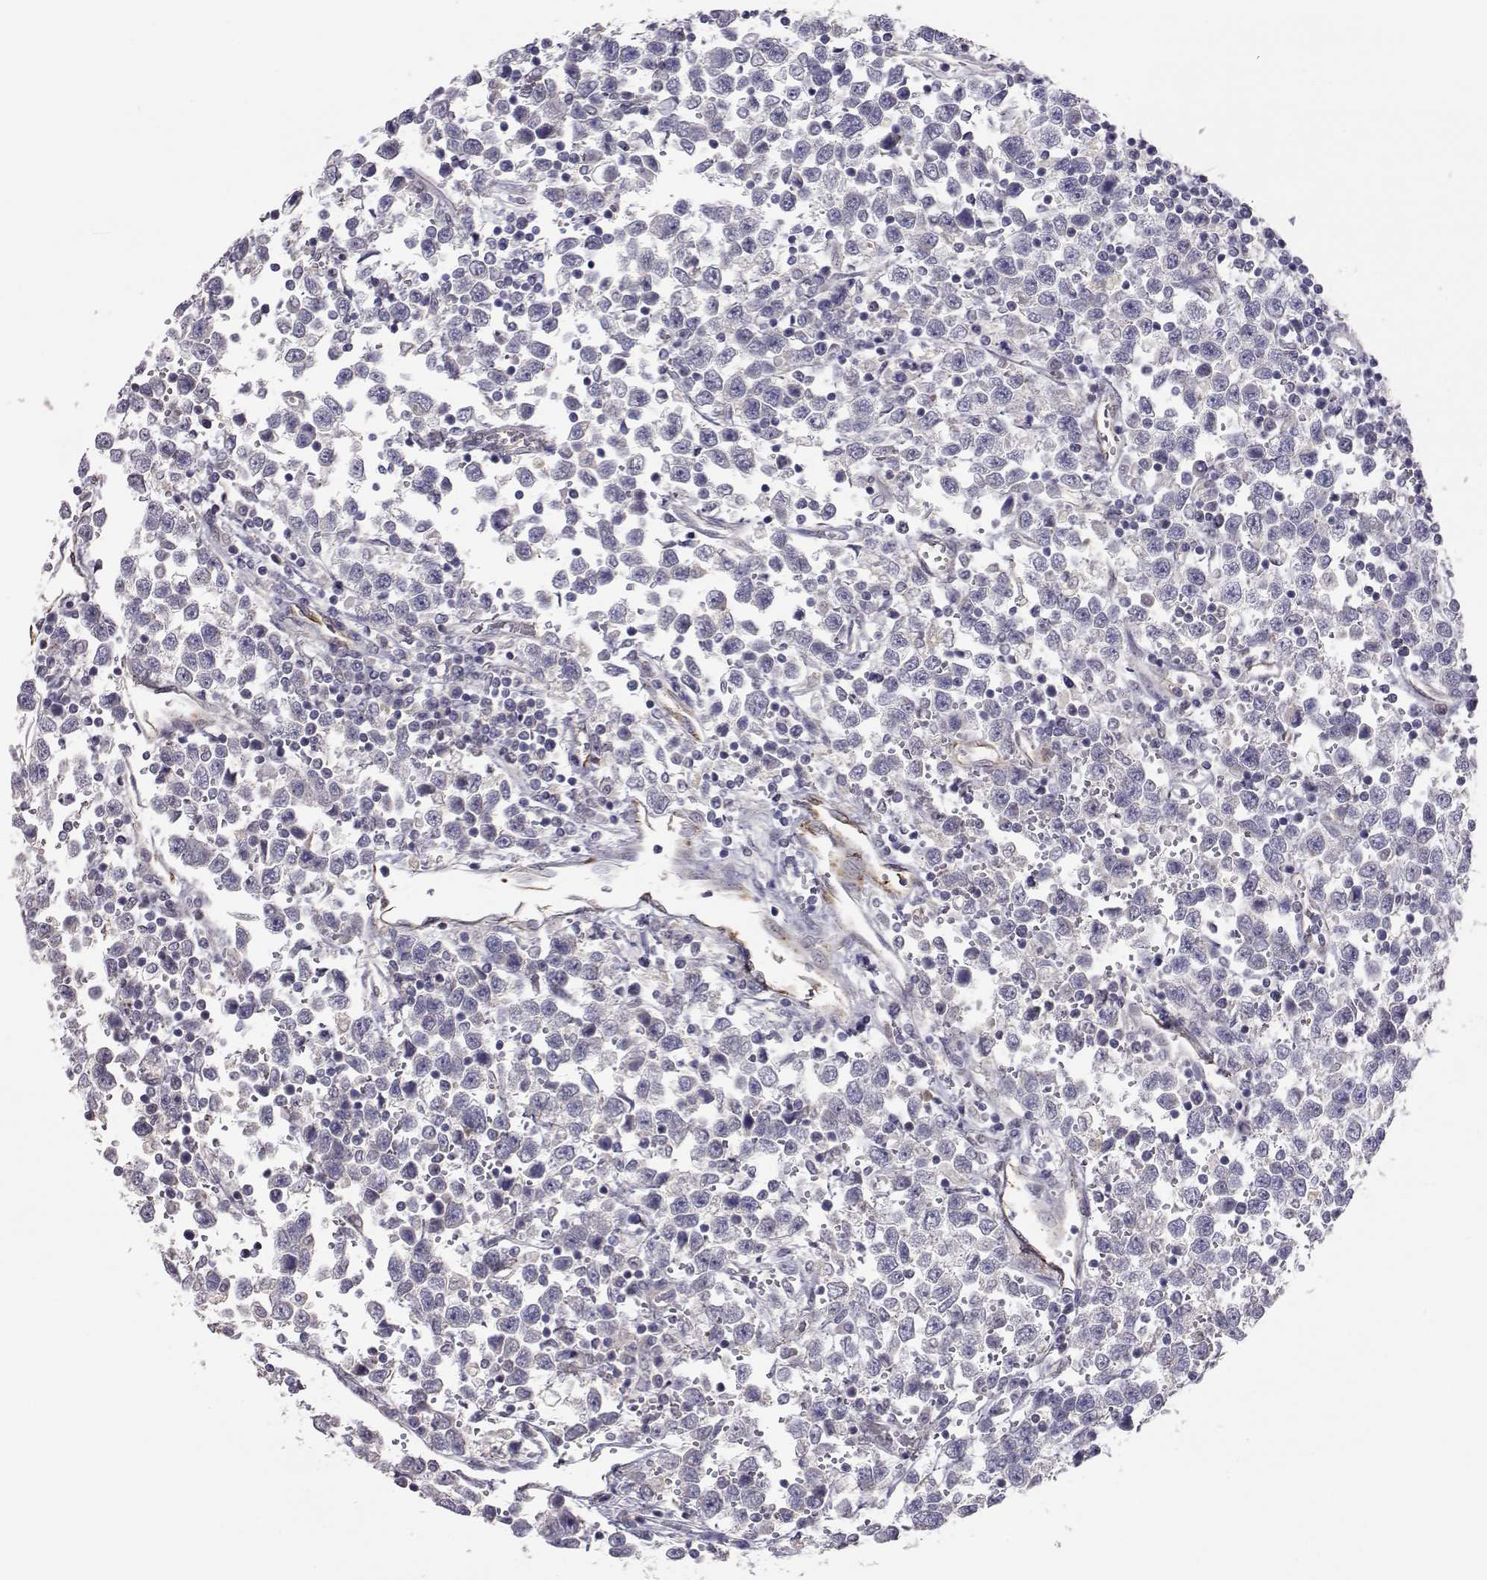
{"staining": {"intensity": "negative", "quantity": "none", "location": "none"}, "tissue": "testis cancer", "cell_type": "Tumor cells", "image_type": "cancer", "snomed": [{"axis": "morphology", "description": "Seminoma, NOS"}, {"axis": "topography", "description": "Testis"}], "caption": "Tumor cells show no significant positivity in seminoma (testis). (DAB immunohistochemistry visualized using brightfield microscopy, high magnification).", "gene": "NCAM2", "patient": {"sex": "male", "age": 34}}